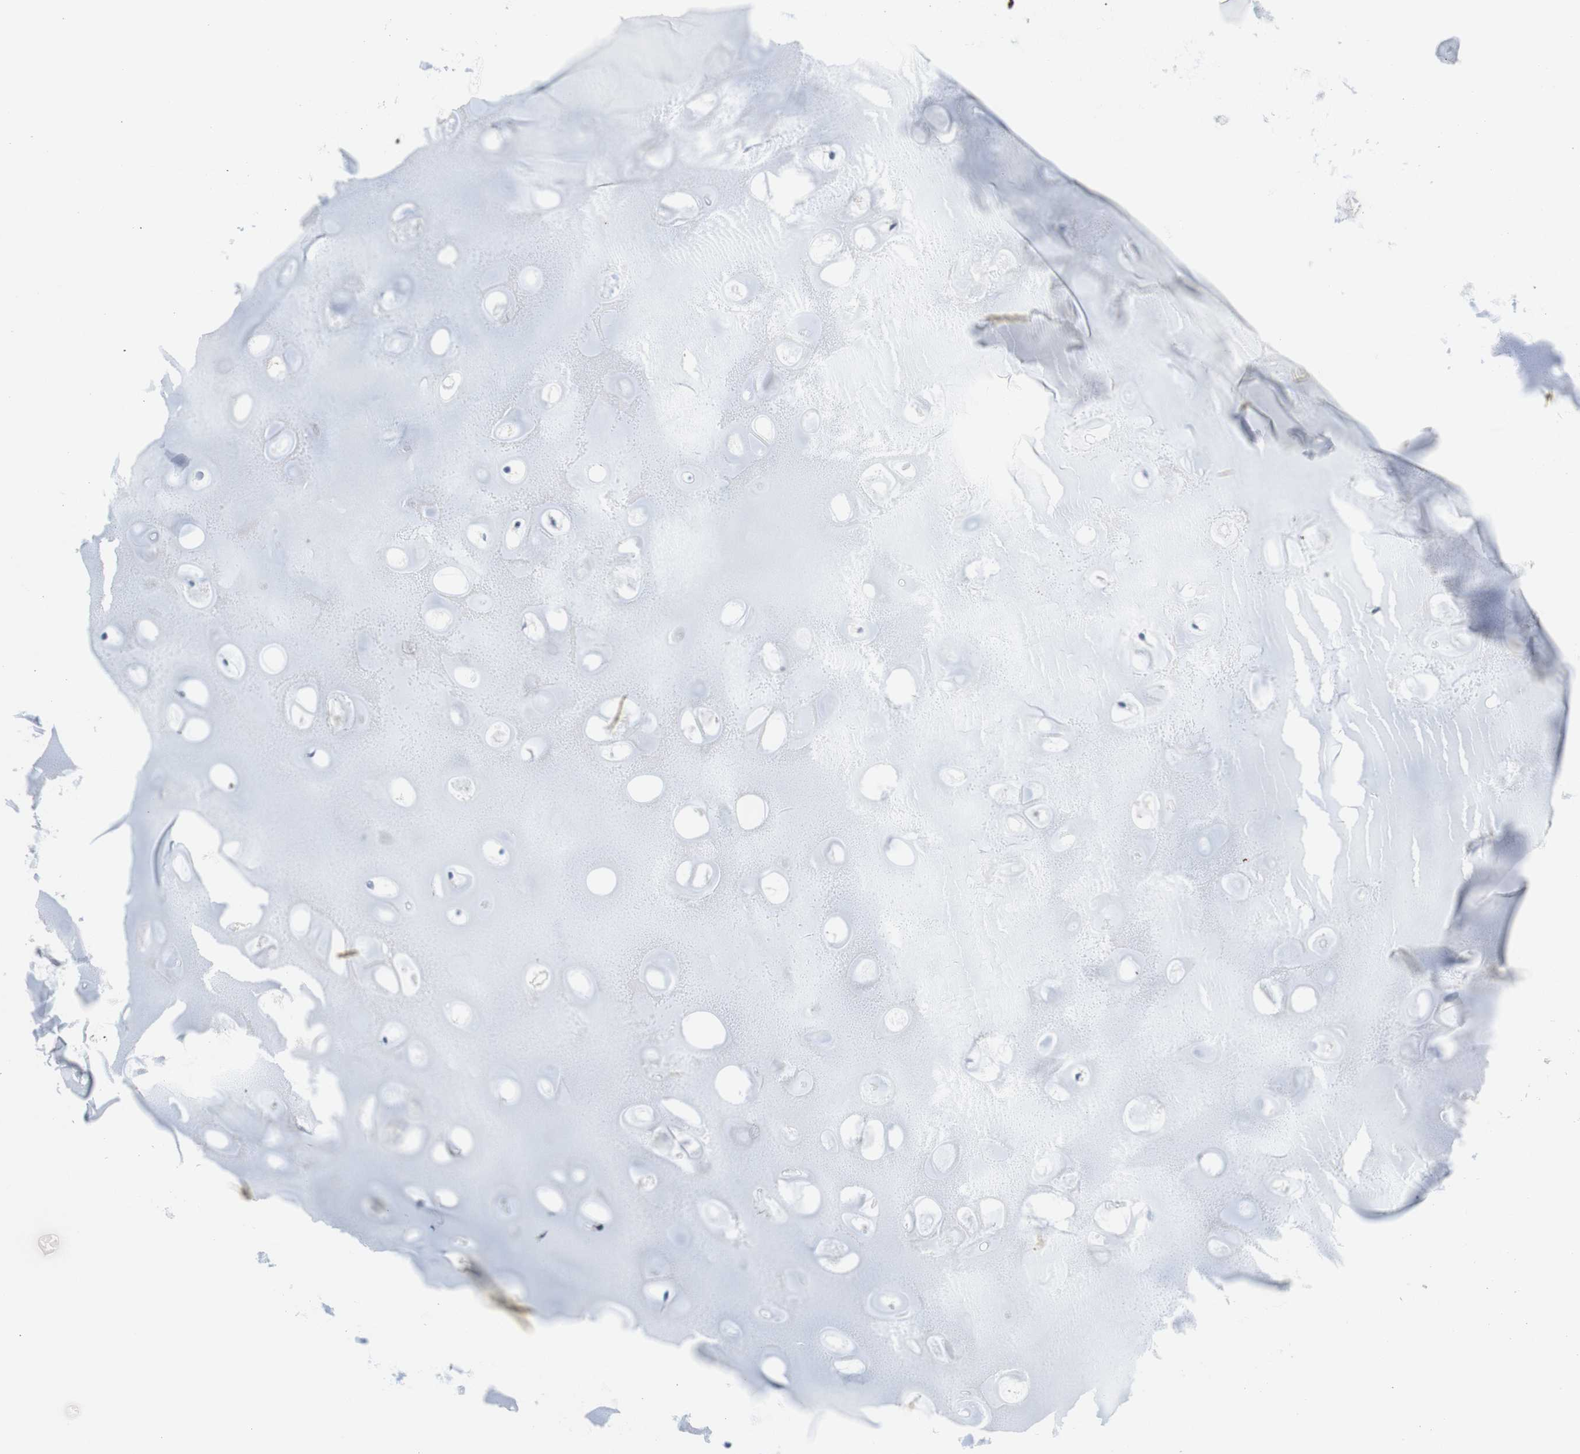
{"staining": {"intensity": "negative", "quantity": "none", "location": "none"}, "tissue": "adipose tissue", "cell_type": "Adipocytes", "image_type": "normal", "snomed": [{"axis": "morphology", "description": "Normal tissue, NOS"}, {"axis": "topography", "description": "Cartilage tissue"}, {"axis": "topography", "description": "Bronchus"}], "caption": "The photomicrograph reveals no significant positivity in adipocytes of adipose tissue.", "gene": "HRH2", "patient": {"sex": "female", "age": 73}}